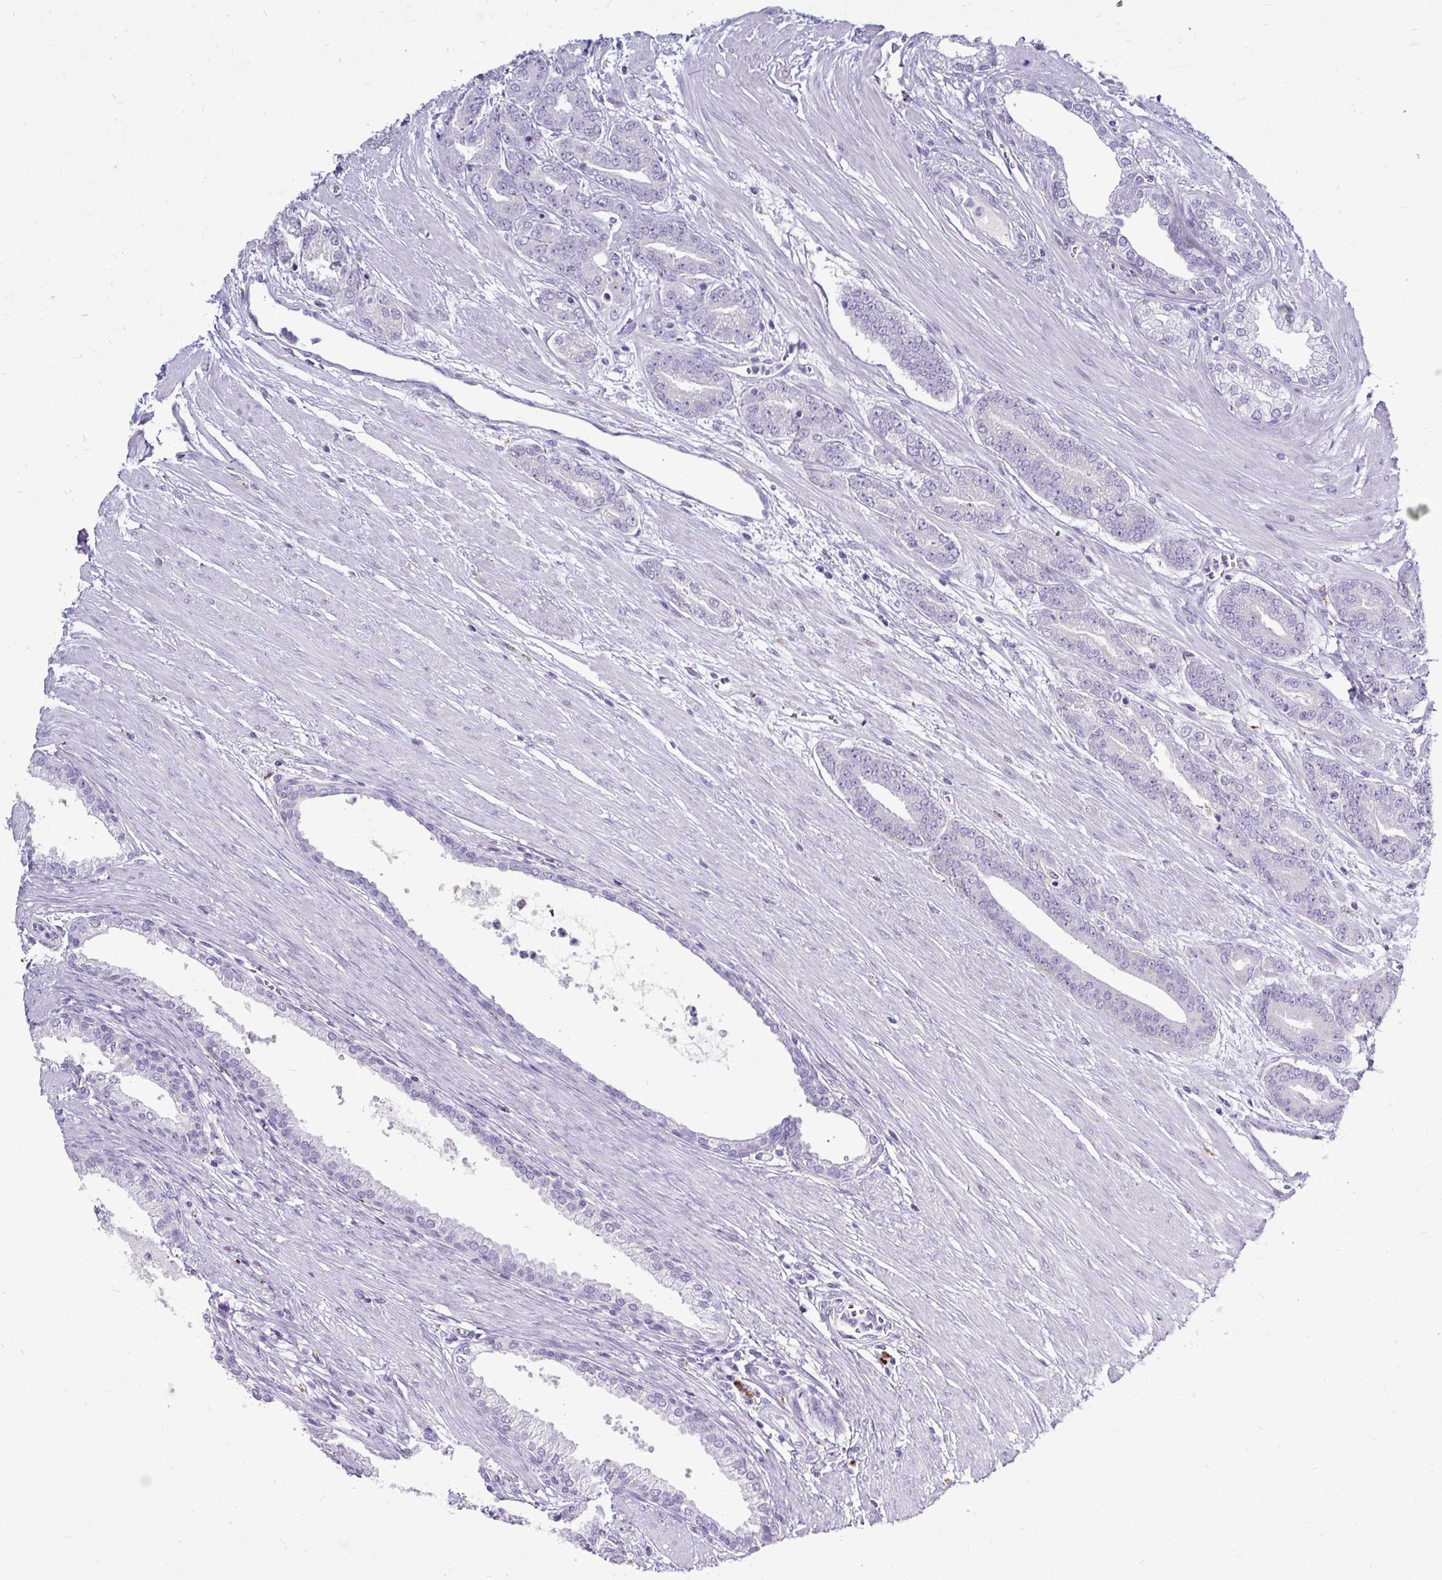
{"staining": {"intensity": "negative", "quantity": "none", "location": "none"}, "tissue": "prostate cancer", "cell_type": "Tumor cells", "image_type": "cancer", "snomed": [{"axis": "morphology", "description": "Adenocarcinoma, High grade"}, {"axis": "topography", "description": "Prostate"}], "caption": "Prostate cancer (adenocarcinoma (high-grade)) stained for a protein using immunohistochemistry (IHC) displays no expression tumor cells.", "gene": "CTSZ", "patient": {"sex": "male", "age": 60}}